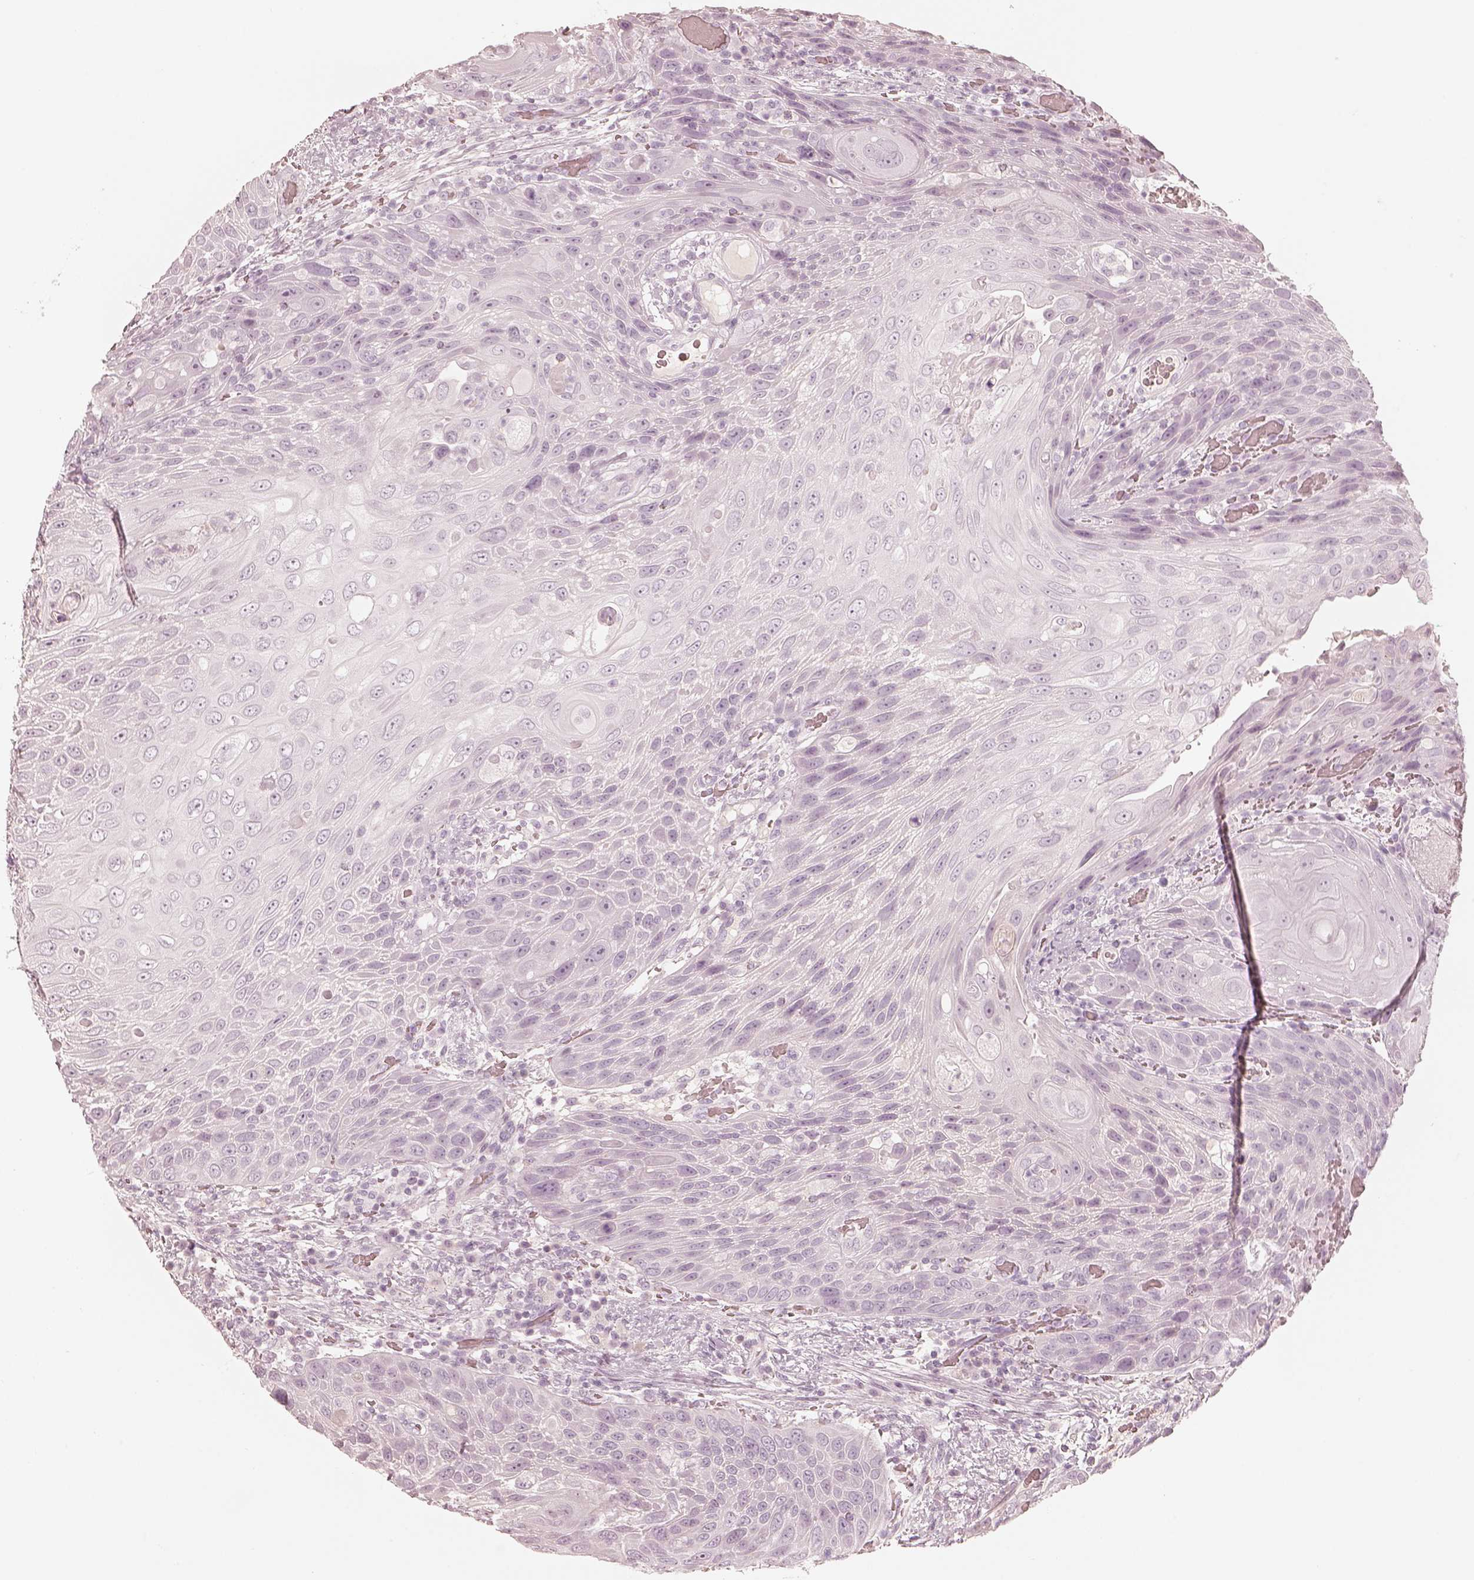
{"staining": {"intensity": "negative", "quantity": "none", "location": "none"}, "tissue": "head and neck cancer", "cell_type": "Tumor cells", "image_type": "cancer", "snomed": [{"axis": "morphology", "description": "Squamous cell carcinoma, NOS"}, {"axis": "topography", "description": "Head-Neck"}], "caption": "Tumor cells show no significant expression in head and neck squamous cell carcinoma.", "gene": "KRT82", "patient": {"sex": "male", "age": 69}}